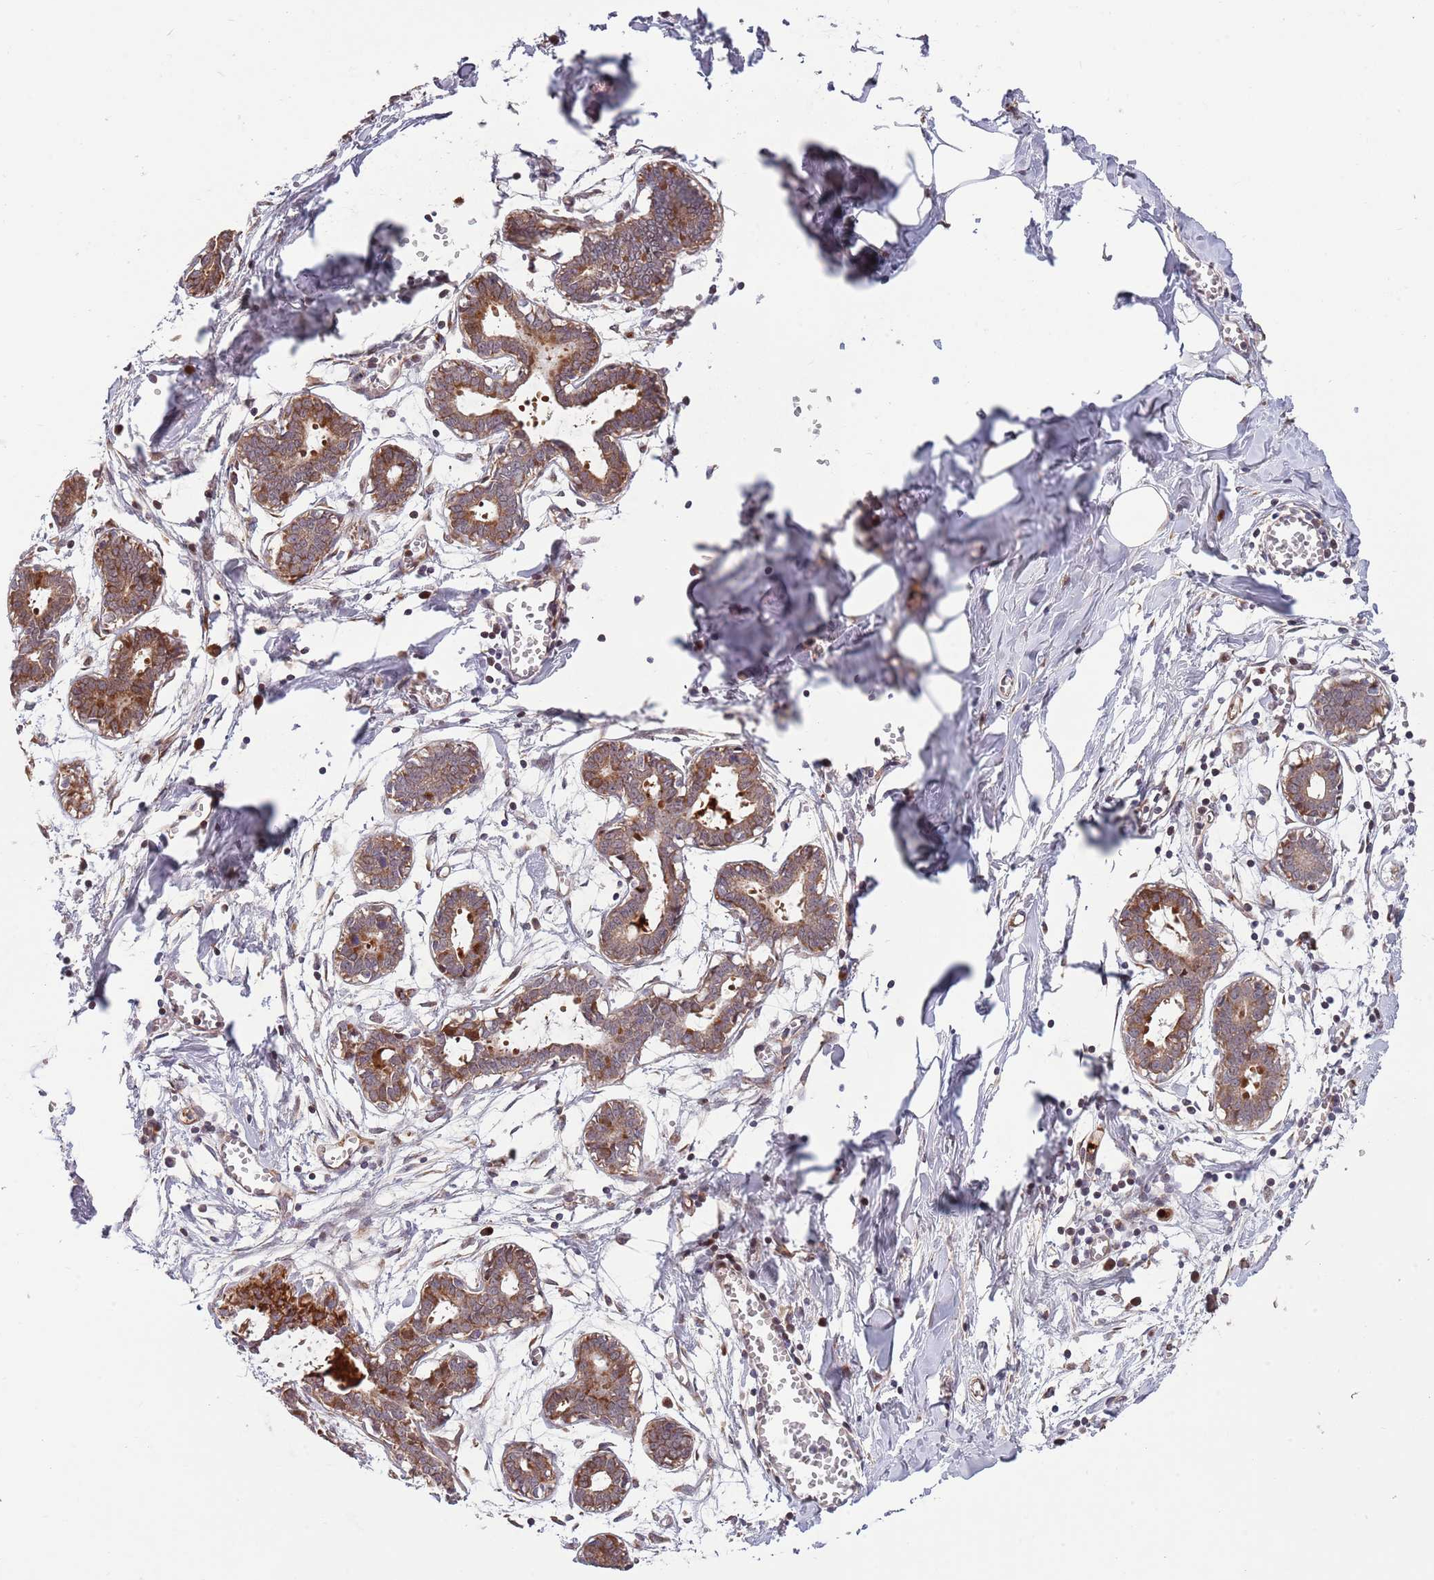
{"staining": {"intensity": "negative", "quantity": "none", "location": "none"}, "tissue": "breast", "cell_type": "Adipocytes", "image_type": "normal", "snomed": [{"axis": "morphology", "description": "Normal tissue, NOS"}, {"axis": "topography", "description": "Breast"}], "caption": "A micrograph of breast stained for a protein reveals no brown staining in adipocytes. (Brightfield microscopy of DAB immunohistochemistry (IHC) at high magnification).", "gene": "NT5DC4", "patient": {"sex": "female", "age": 27}}